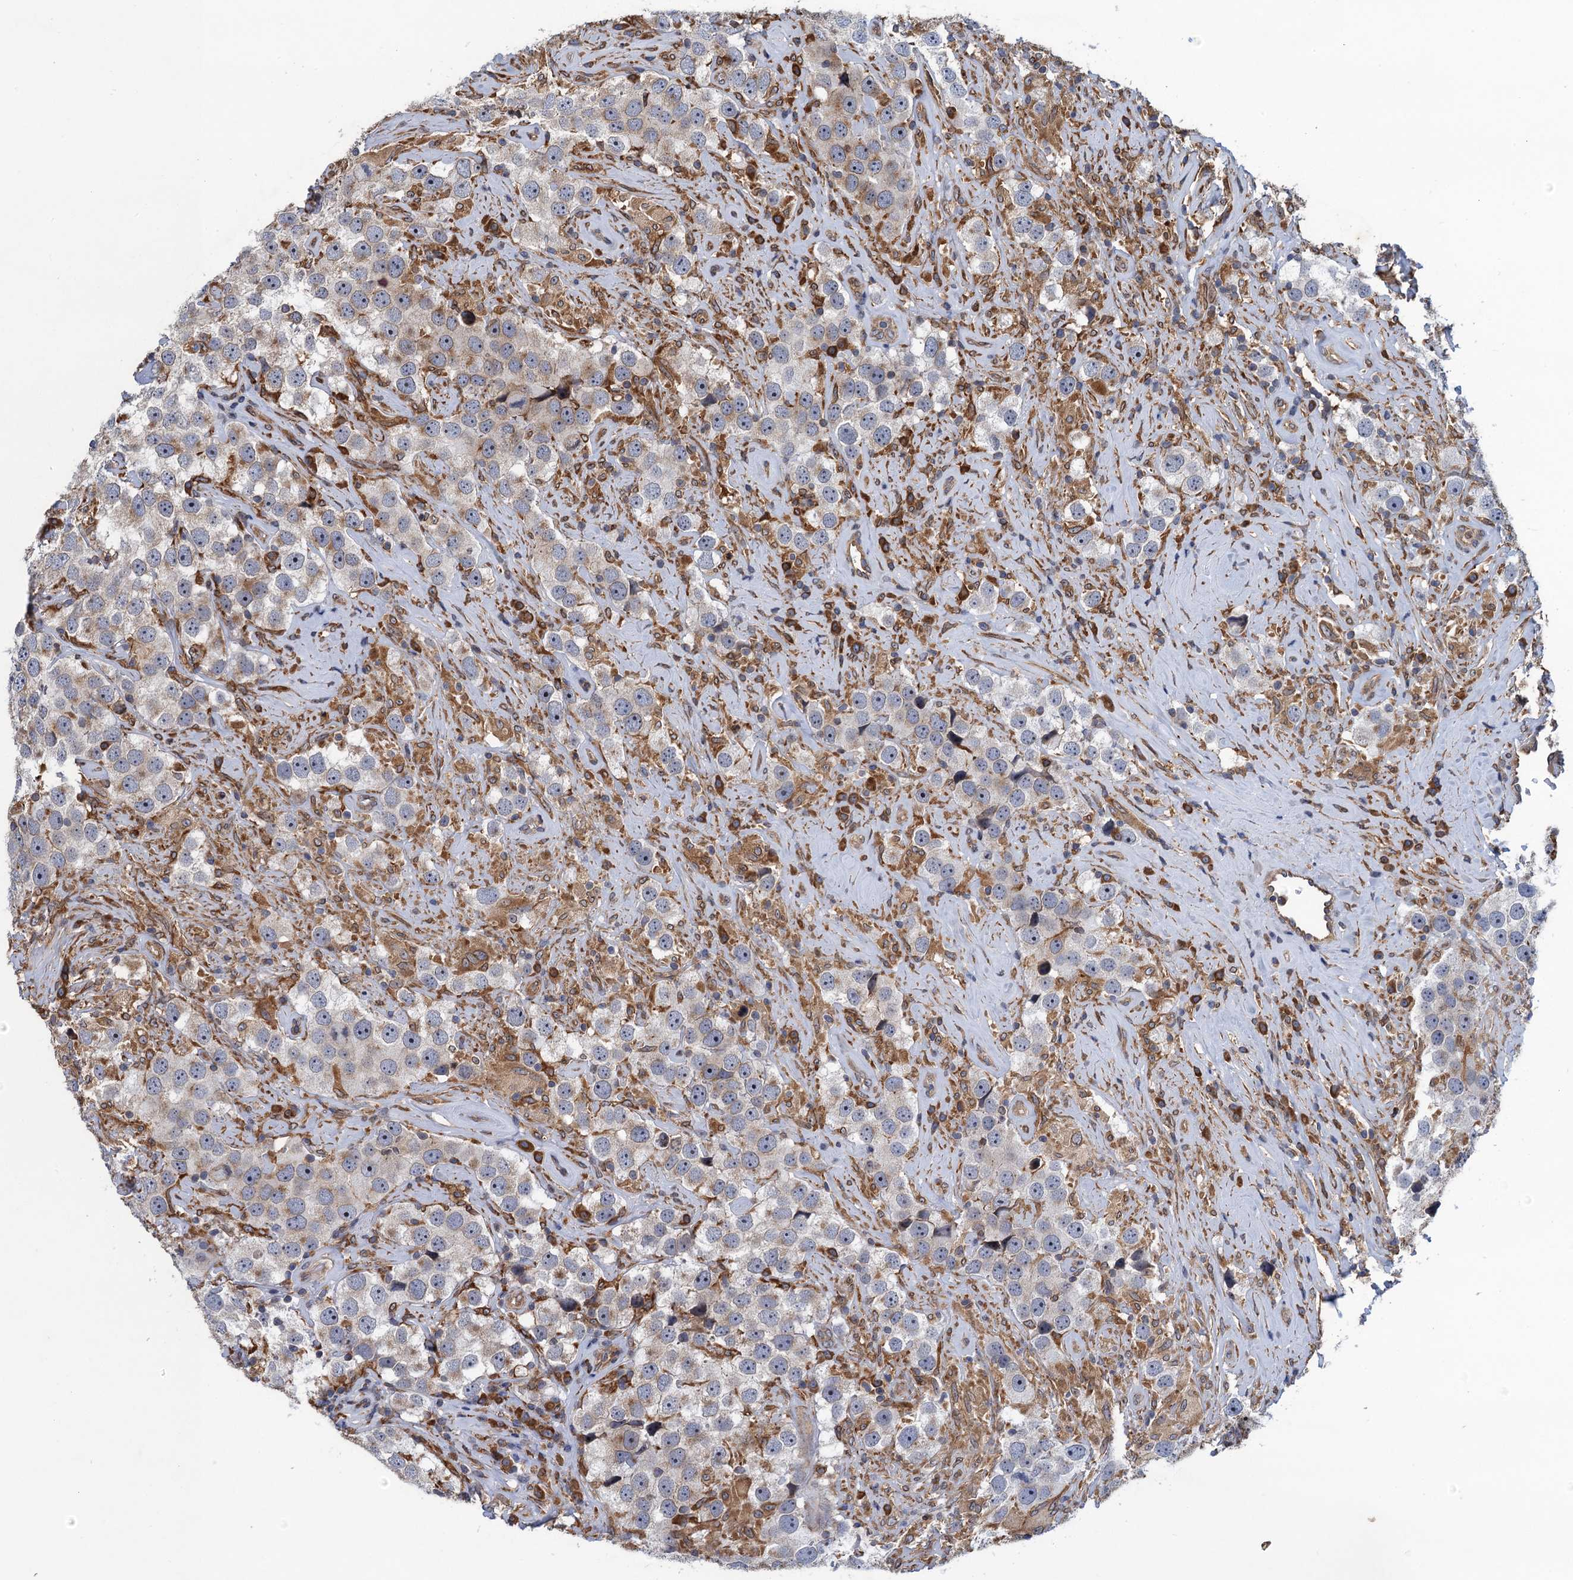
{"staining": {"intensity": "weak", "quantity": "<25%", "location": "cytoplasmic/membranous"}, "tissue": "testis cancer", "cell_type": "Tumor cells", "image_type": "cancer", "snomed": [{"axis": "morphology", "description": "Seminoma, NOS"}, {"axis": "topography", "description": "Testis"}], "caption": "This is an IHC image of seminoma (testis). There is no positivity in tumor cells.", "gene": "ARMC5", "patient": {"sex": "male", "age": 49}}